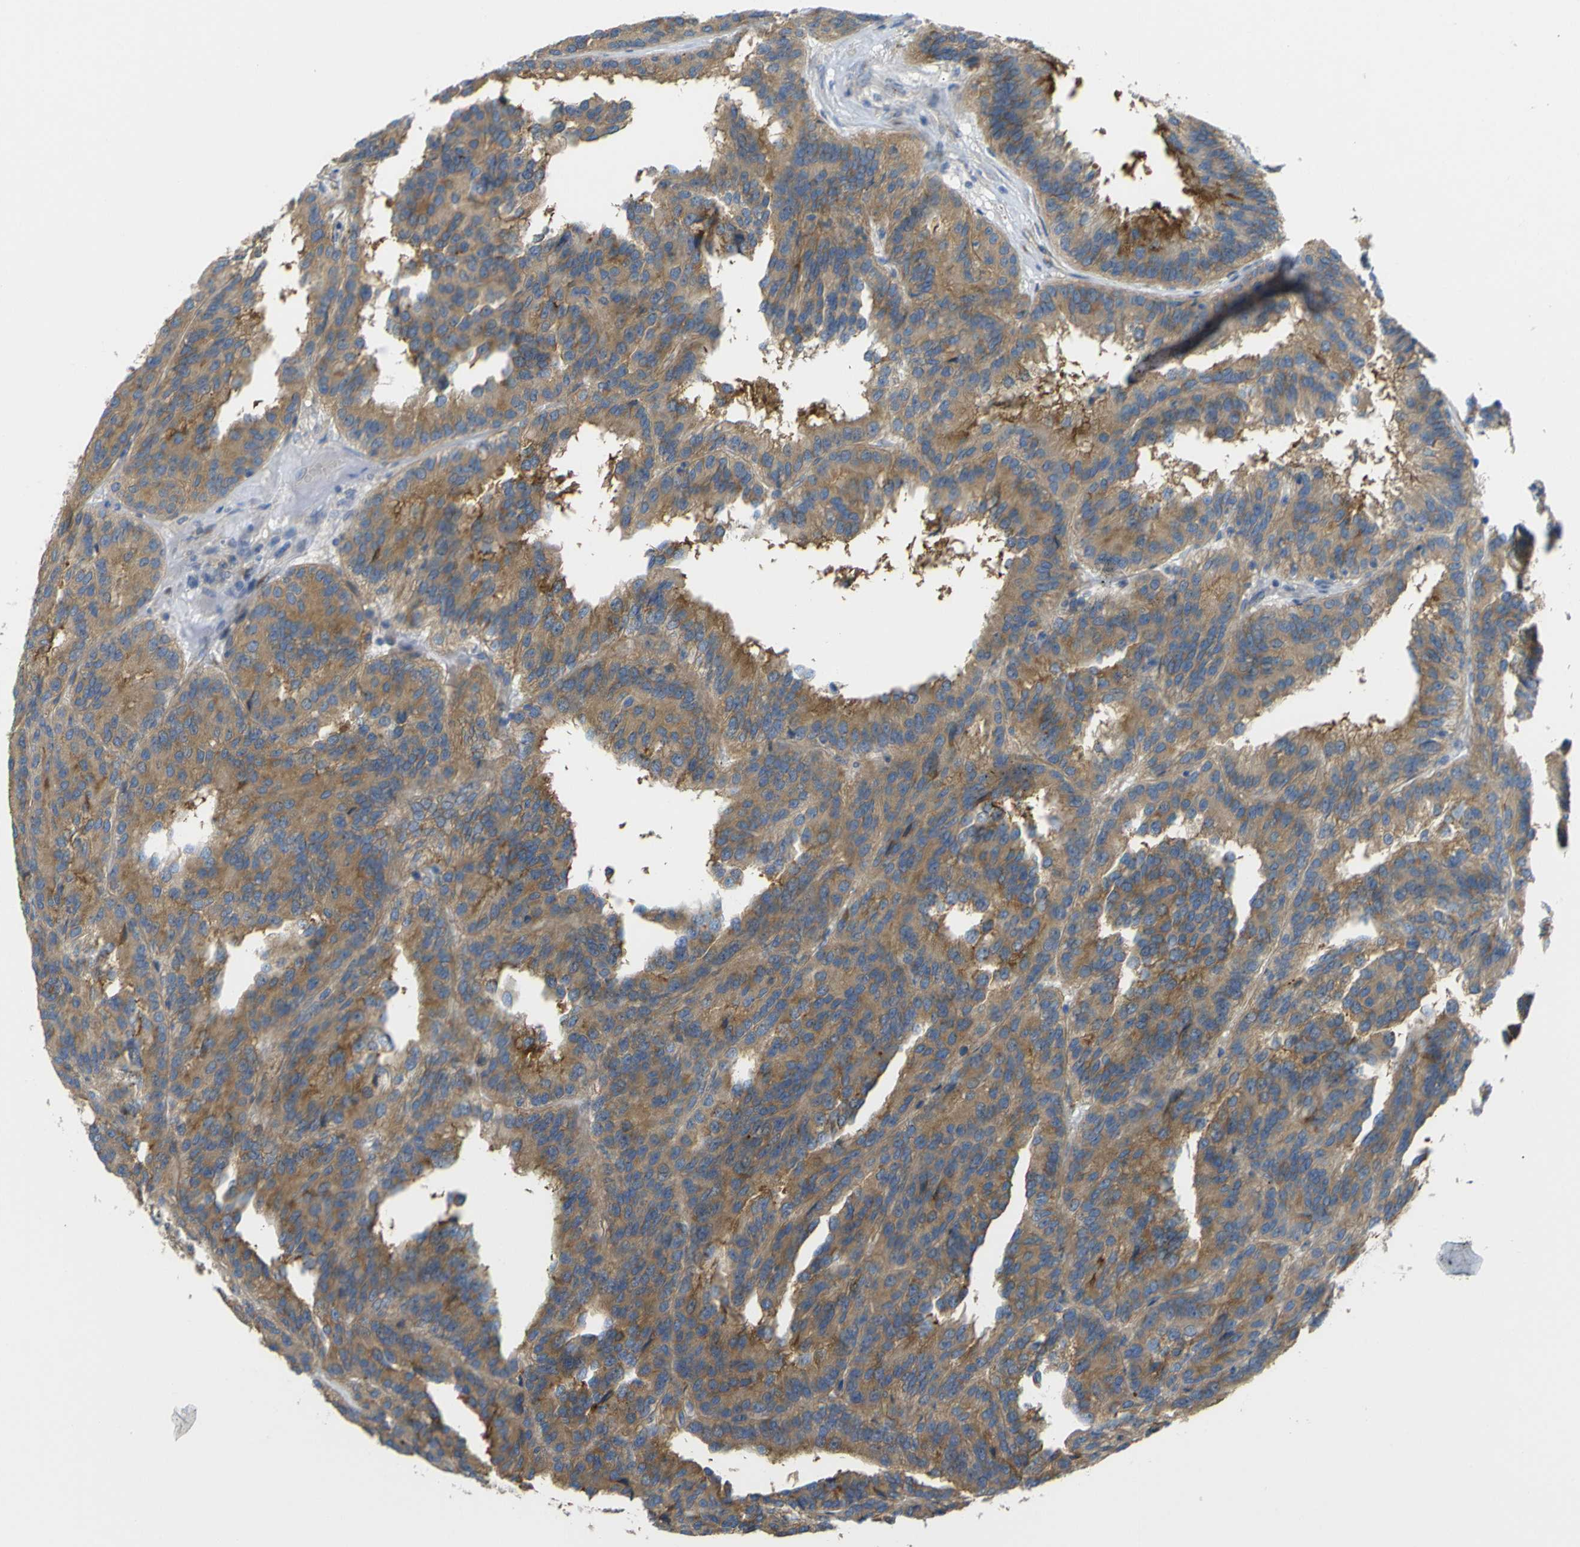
{"staining": {"intensity": "moderate", "quantity": ">75%", "location": "cytoplasmic/membranous"}, "tissue": "renal cancer", "cell_type": "Tumor cells", "image_type": "cancer", "snomed": [{"axis": "morphology", "description": "Adenocarcinoma, NOS"}, {"axis": "topography", "description": "Kidney"}], "caption": "Immunohistochemistry (DAB) staining of human renal cancer reveals moderate cytoplasmic/membranous protein positivity in approximately >75% of tumor cells. The staining was performed using DAB (3,3'-diaminobenzidine) to visualize the protein expression in brown, while the nuclei were stained in blue with hematoxylin (Magnification: 20x).", "gene": "SYPL1", "patient": {"sex": "male", "age": 46}}